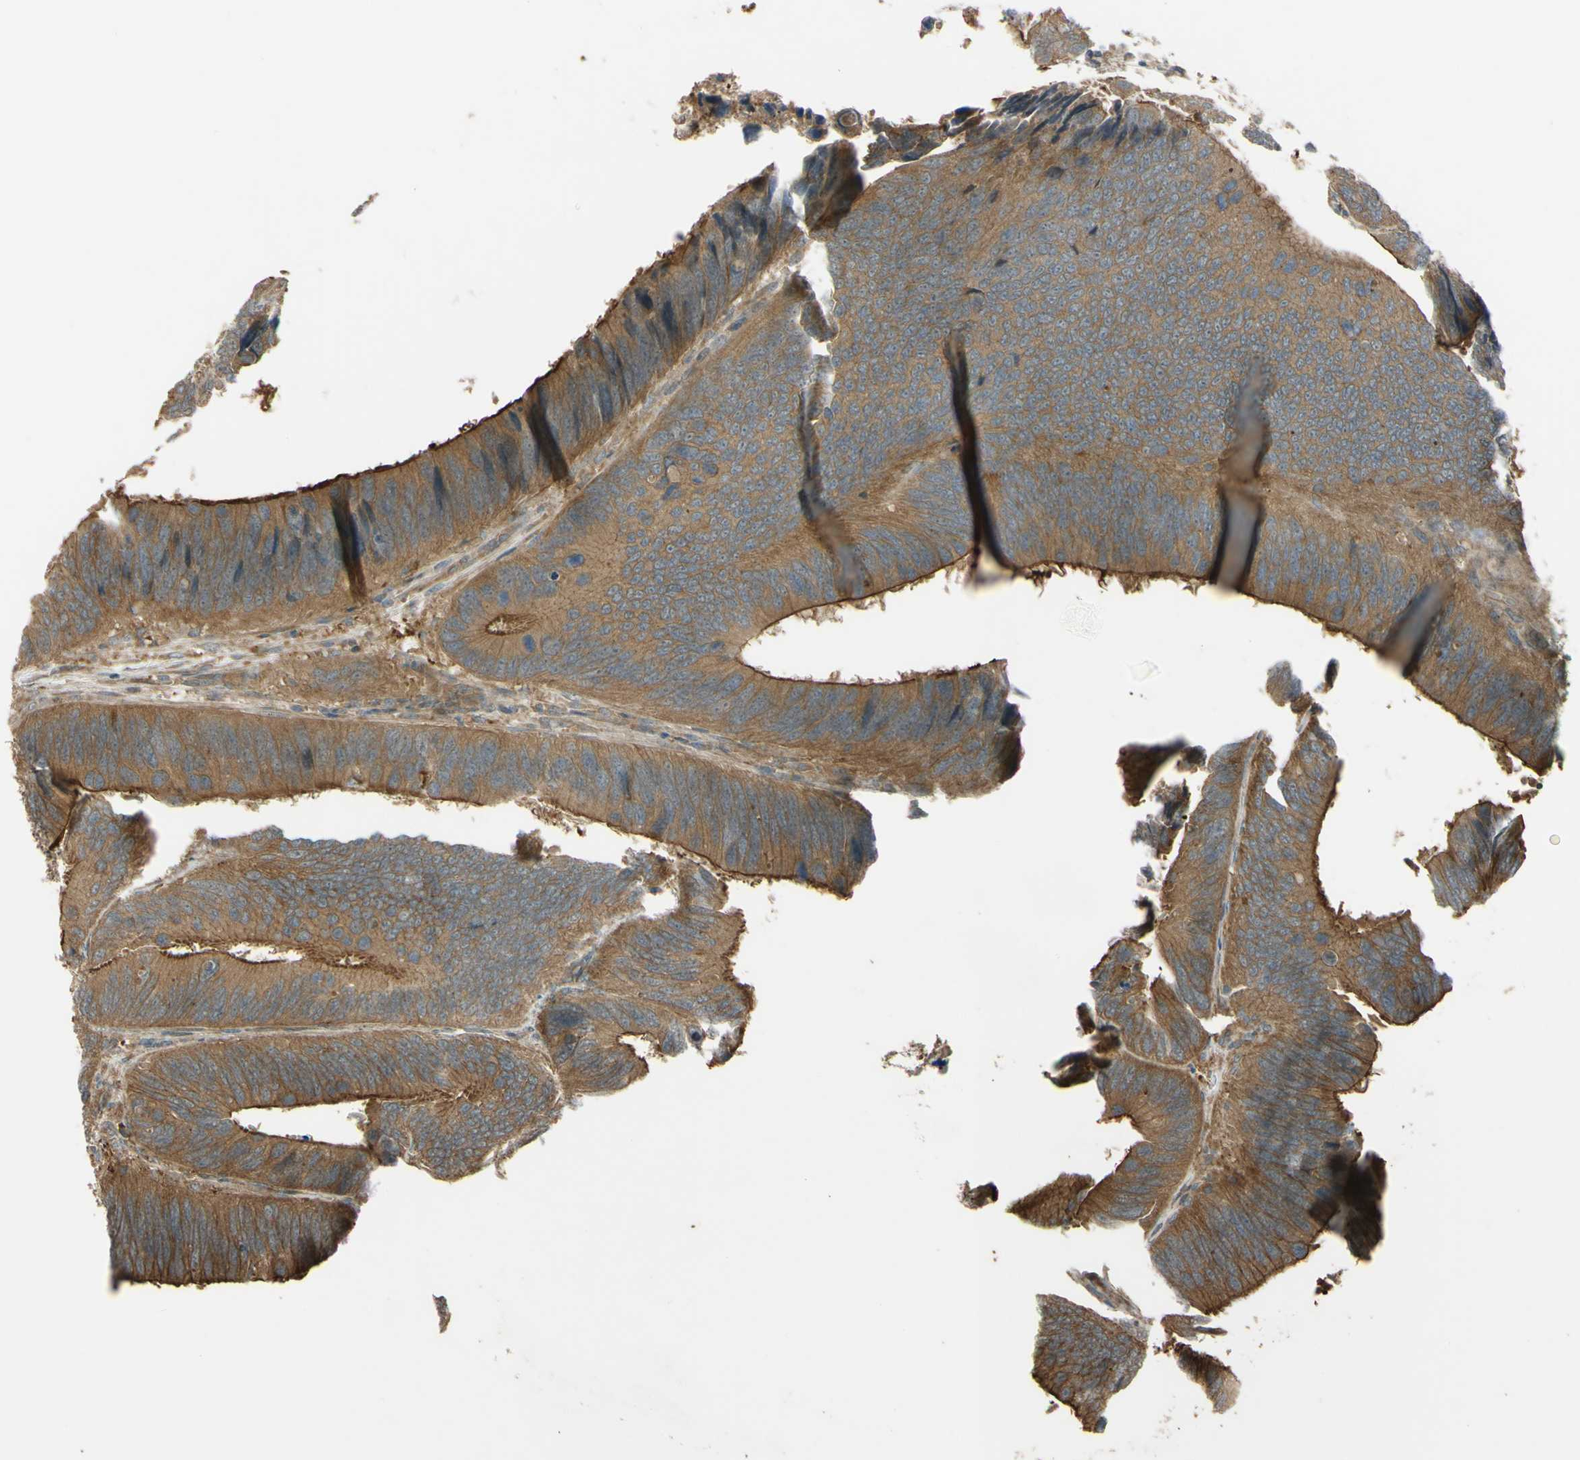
{"staining": {"intensity": "moderate", "quantity": ">75%", "location": "cytoplasmic/membranous"}, "tissue": "colorectal cancer", "cell_type": "Tumor cells", "image_type": "cancer", "snomed": [{"axis": "morphology", "description": "Adenocarcinoma, NOS"}, {"axis": "topography", "description": "Colon"}], "caption": "This micrograph exhibits immunohistochemistry (IHC) staining of human adenocarcinoma (colorectal), with medium moderate cytoplasmic/membranous expression in approximately >75% of tumor cells.", "gene": "FLII", "patient": {"sex": "male", "age": 72}}